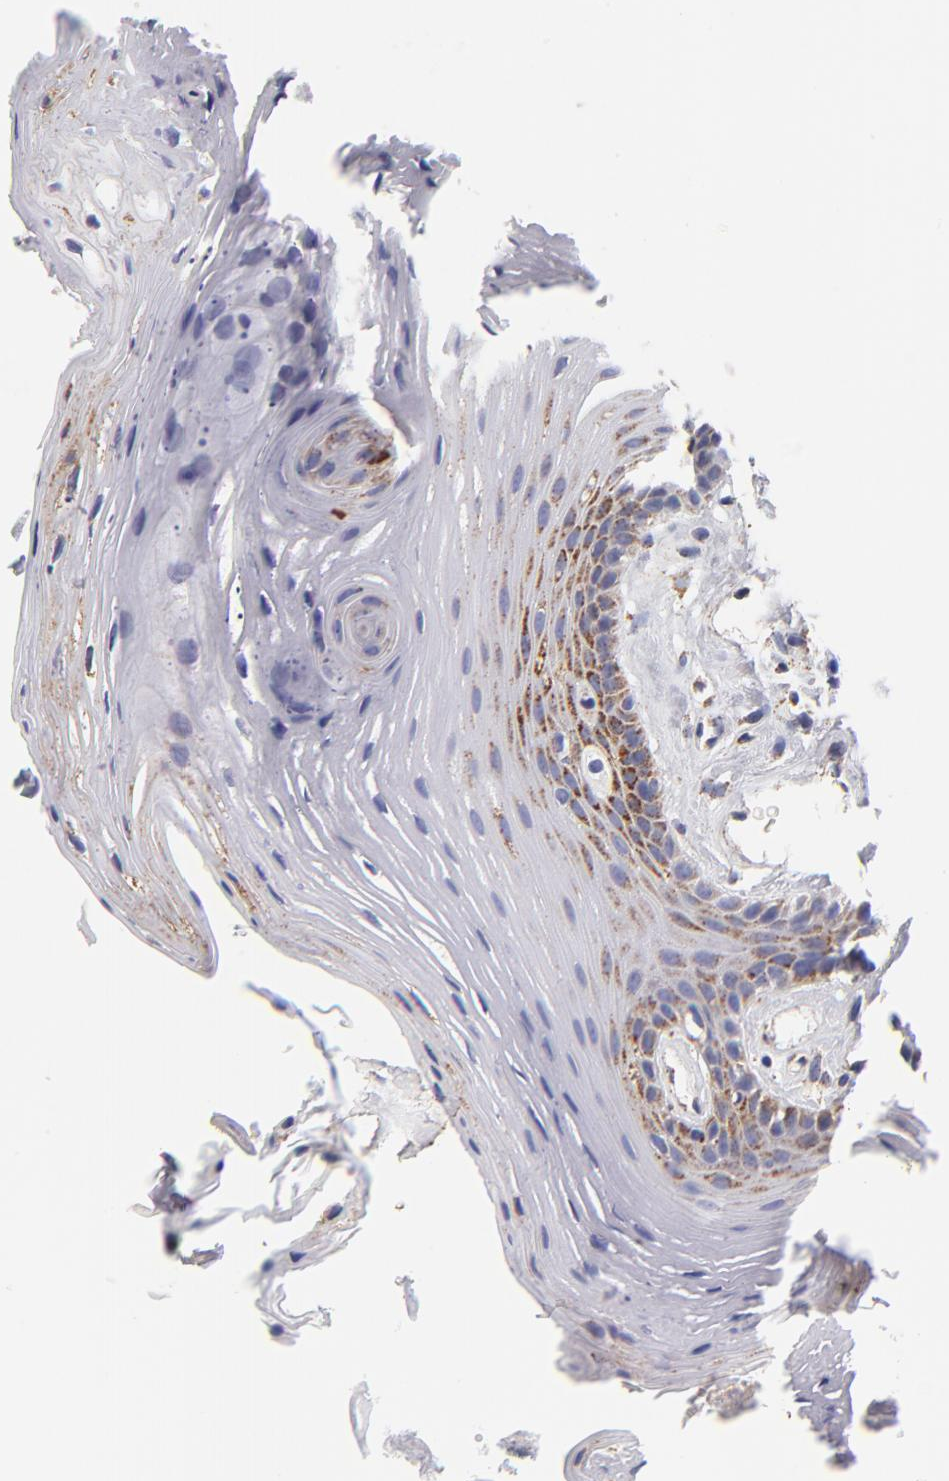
{"staining": {"intensity": "moderate", "quantity": "25%-75%", "location": "cytoplasmic/membranous"}, "tissue": "oral mucosa", "cell_type": "Squamous epithelial cells", "image_type": "normal", "snomed": [{"axis": "morphology", "description": "Normal tissue, NOS"}, {"axis": "topography", "description": "Oral tissue"}], "caption": "IHC (DAB (3,3'-diaminobenzidine)) staining of unremarkable oral mucosa shows moderate cytoplasmic/membranous protein expression in about 25%-75% of squamous epithelial cells.", "gene": "ECHS1", "patient": {"sex": "male", "age": 62}}